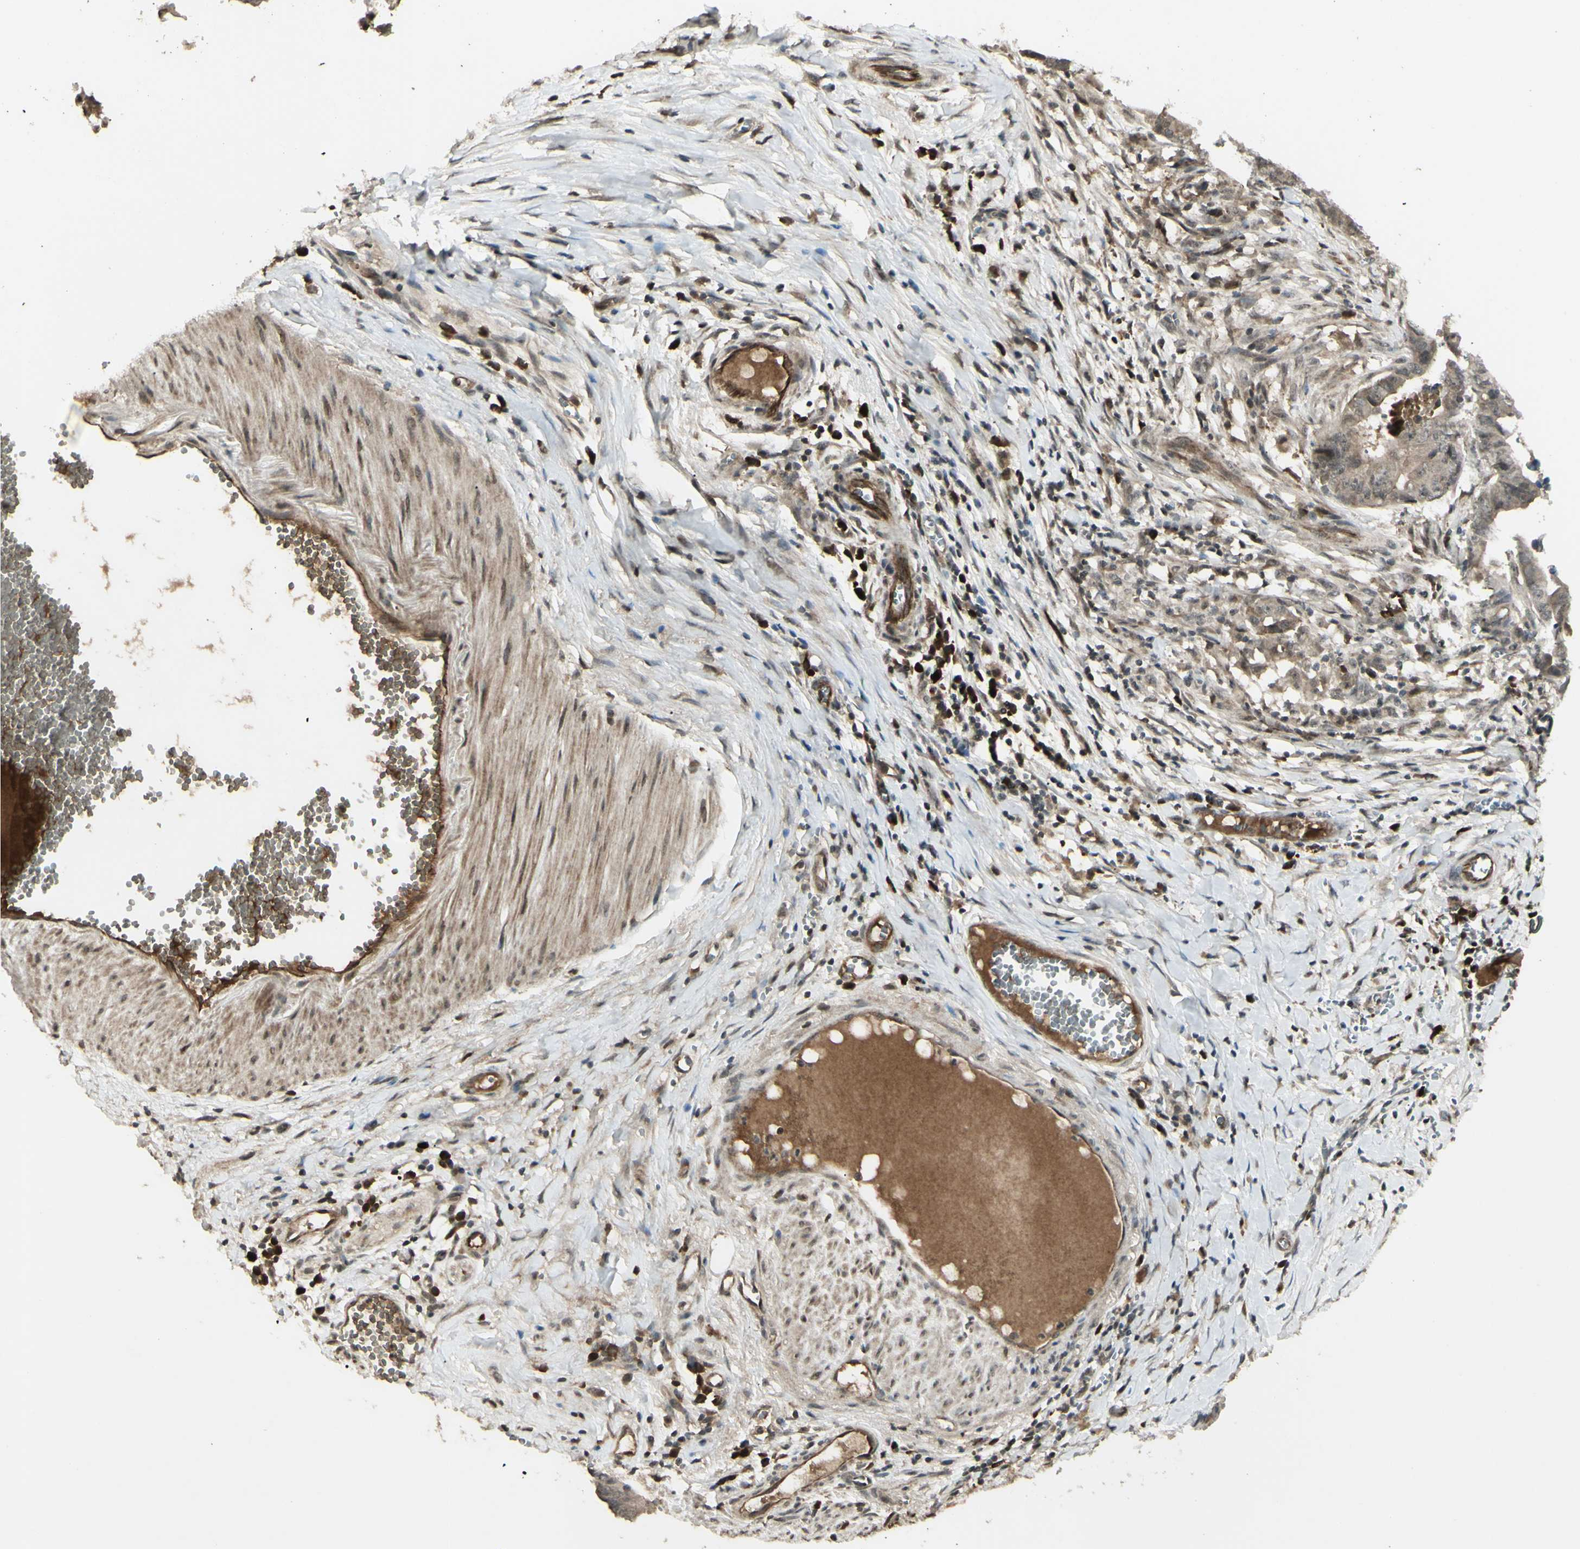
{"staining": {"intensity": "weak", "quantity": ">75%", "location": "cytoplasmic/membranous"}, "tissue": "stomach cancer", "cell_type": "Tumor cells", "image_type": "cancer", "snomed": [{"axis": "morphology", "description": "Adenocarcinoma, NOS"}, {"axis": "topography", "description": "Stomach, lower"}], "caption": "Tumor cells display low levels of weak cytoplasmic/membranous expression in about >75% of cells in stomach cancer.", "gene": "BLNK", "patient": {"sex": "male", "age": 77}}